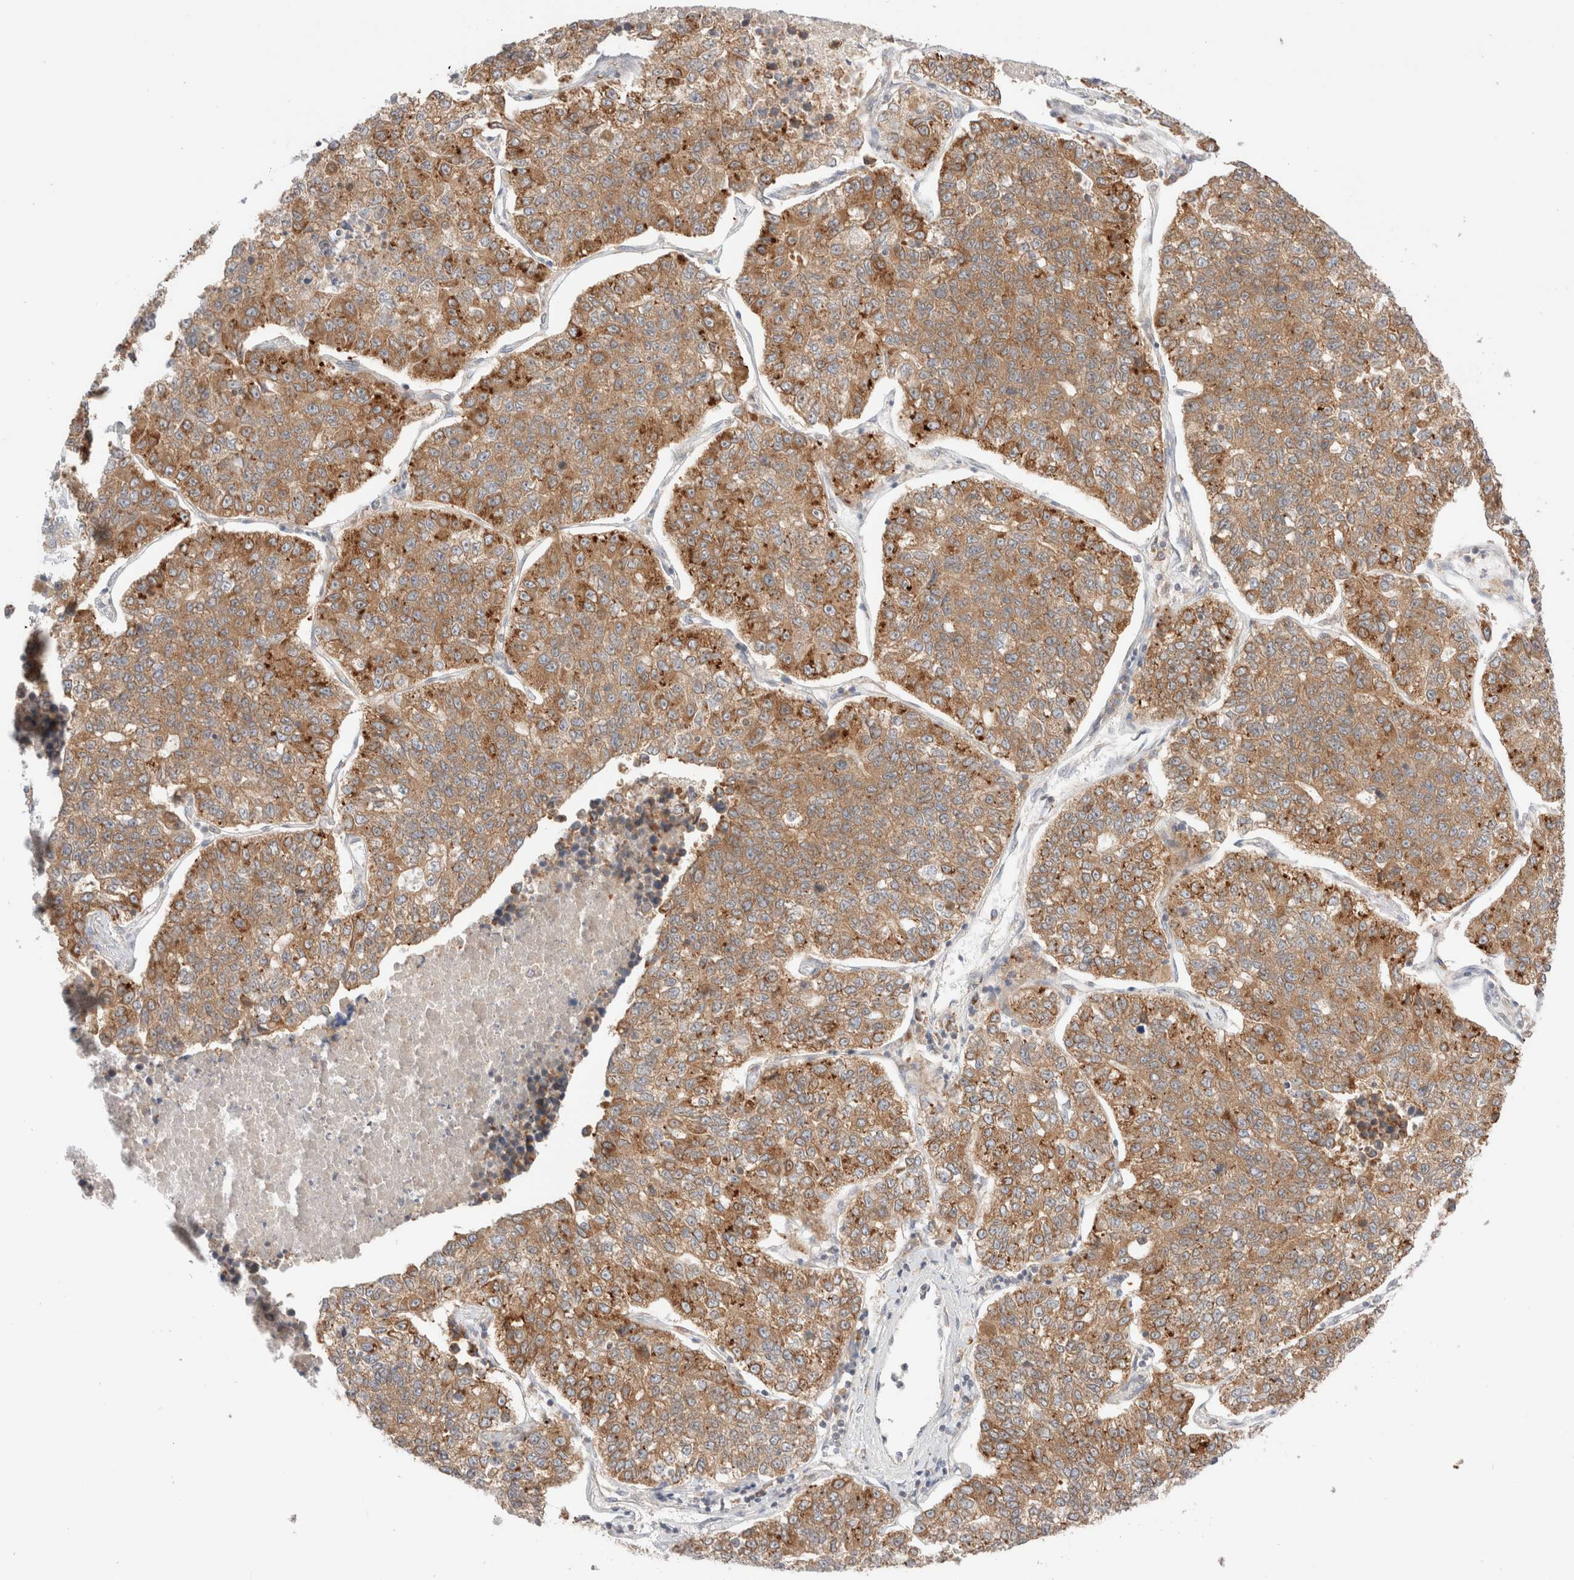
{"staining": {"intensity": "moderate", "quantity": ">75%", "location": "cytoplasmic/membranous"}, "tissue": "lung cancer", "cell_type": "Tumor cells", "image_type": "cancer", "snomed": [{"axis": "morphology", "description": "Adenocarcinoma, NOS"}, {"axis": "topography", "description": "Lung"}], "caption": "Immunohistochemistry (IHC) staining of lung cancer (adenocarcinoma), which reveals medium levels of moderate cytoplasmic/membranous positivity in about >75% of tumor cells indicating moderate cytoplasmic/membranous protein expression. The staining was performed using DAB (brown) for protein detection and nuclei were counterstained in hematoxylin (blue).", "gene": "XKR4", "patient": {"sex": "male", "age": 49}}